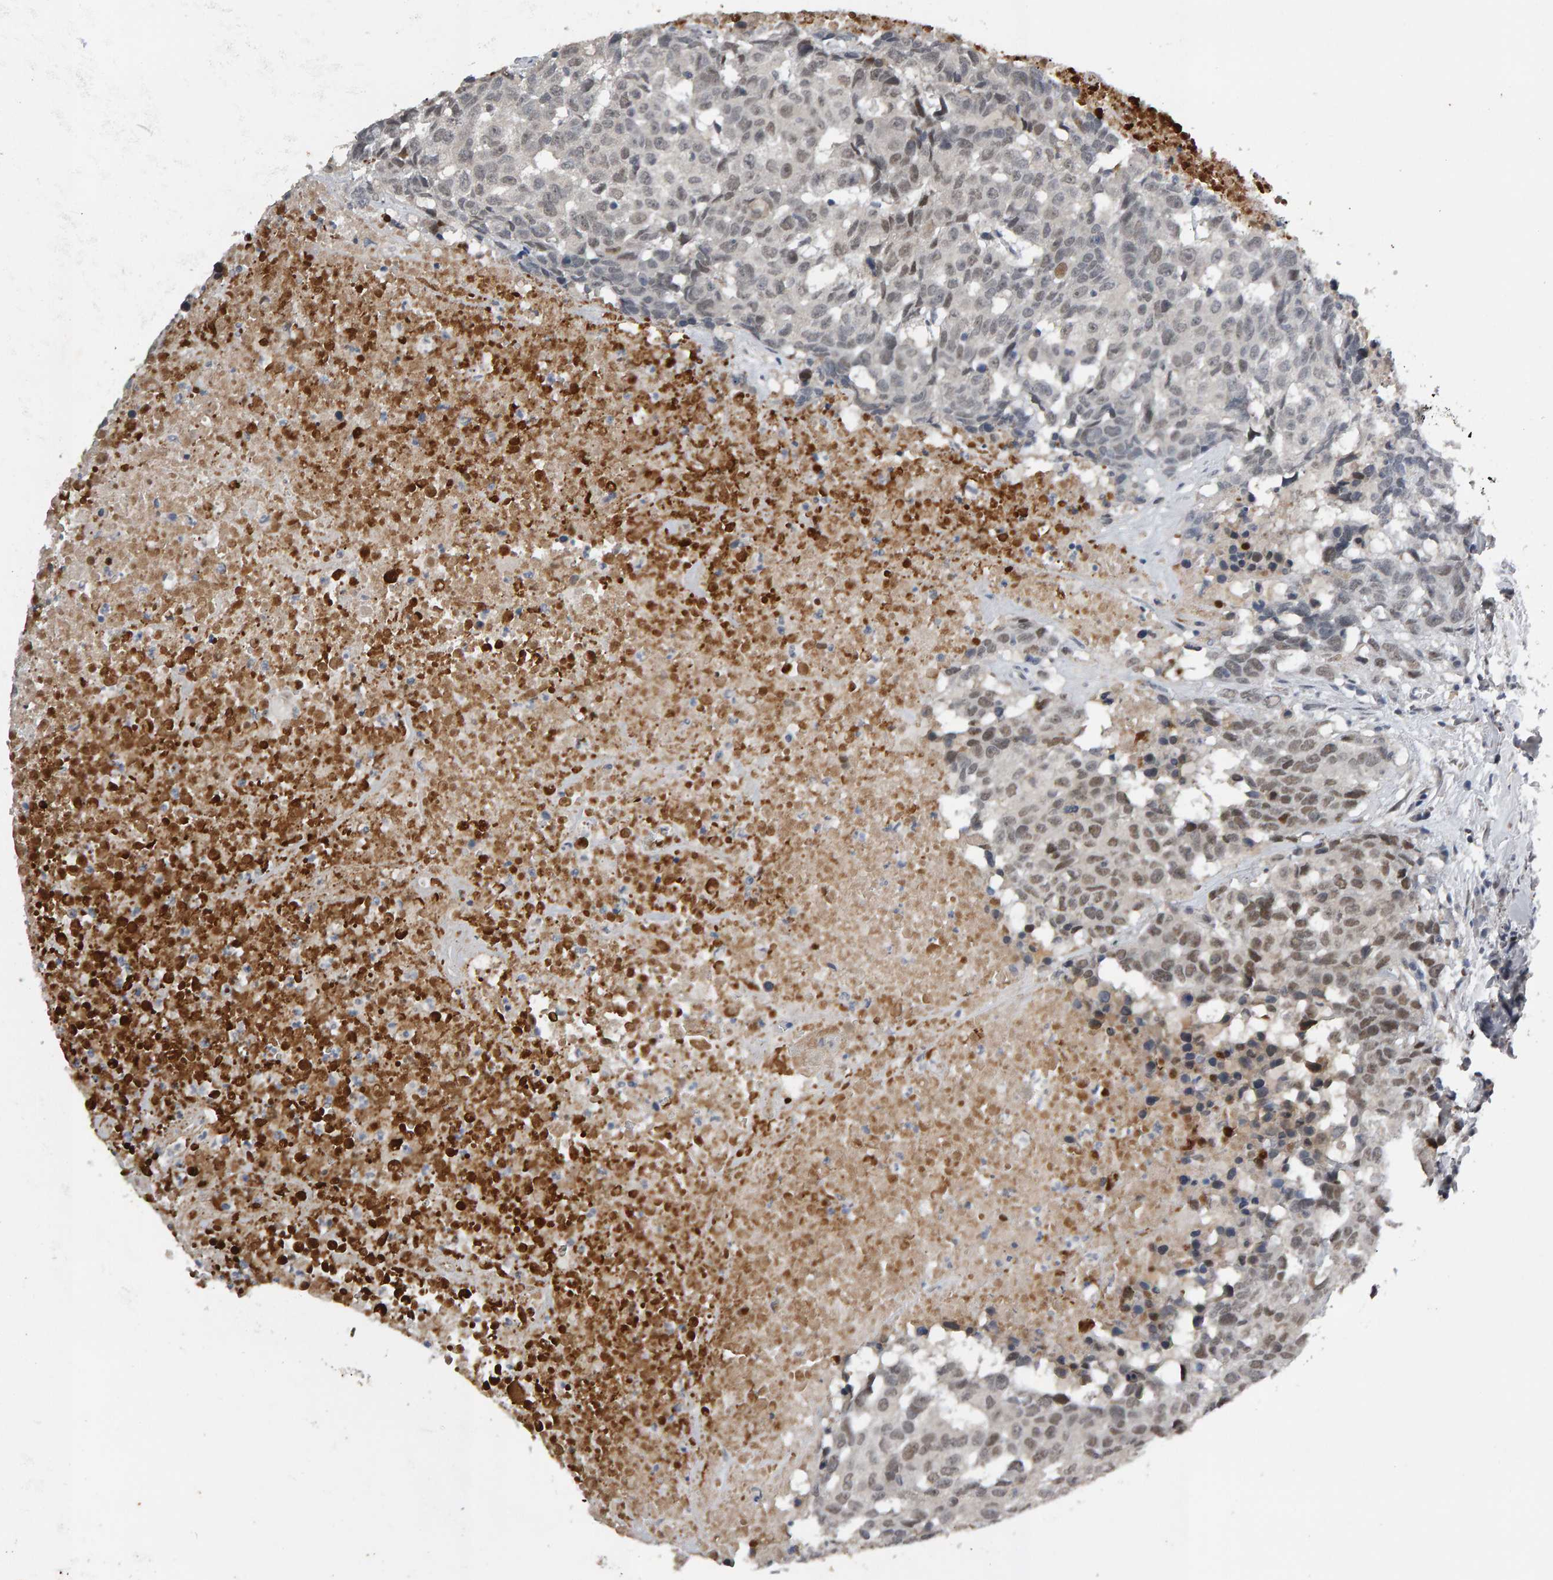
{"staining": {"intensity": "weak", "quantity": ">75%", "location": "nuclear"}, "tissue": "head and neck cancer", "cell_type": "Tumor cells", "image_type": "cancer", "snomed": [{"axis": "morphology", "description": "Squamous cell carcinoma, NOS"}, {"axis": "topography", "description": "Head-Neck"}], "caption": "Human head and neck cancer (squamous cell carcinoma) stained for a protein (brown) shows weak nuclear positive staining in about >75% of tumor cells.", "gene": "IPO8", "patient": {"sex": "male", "age": 66}}